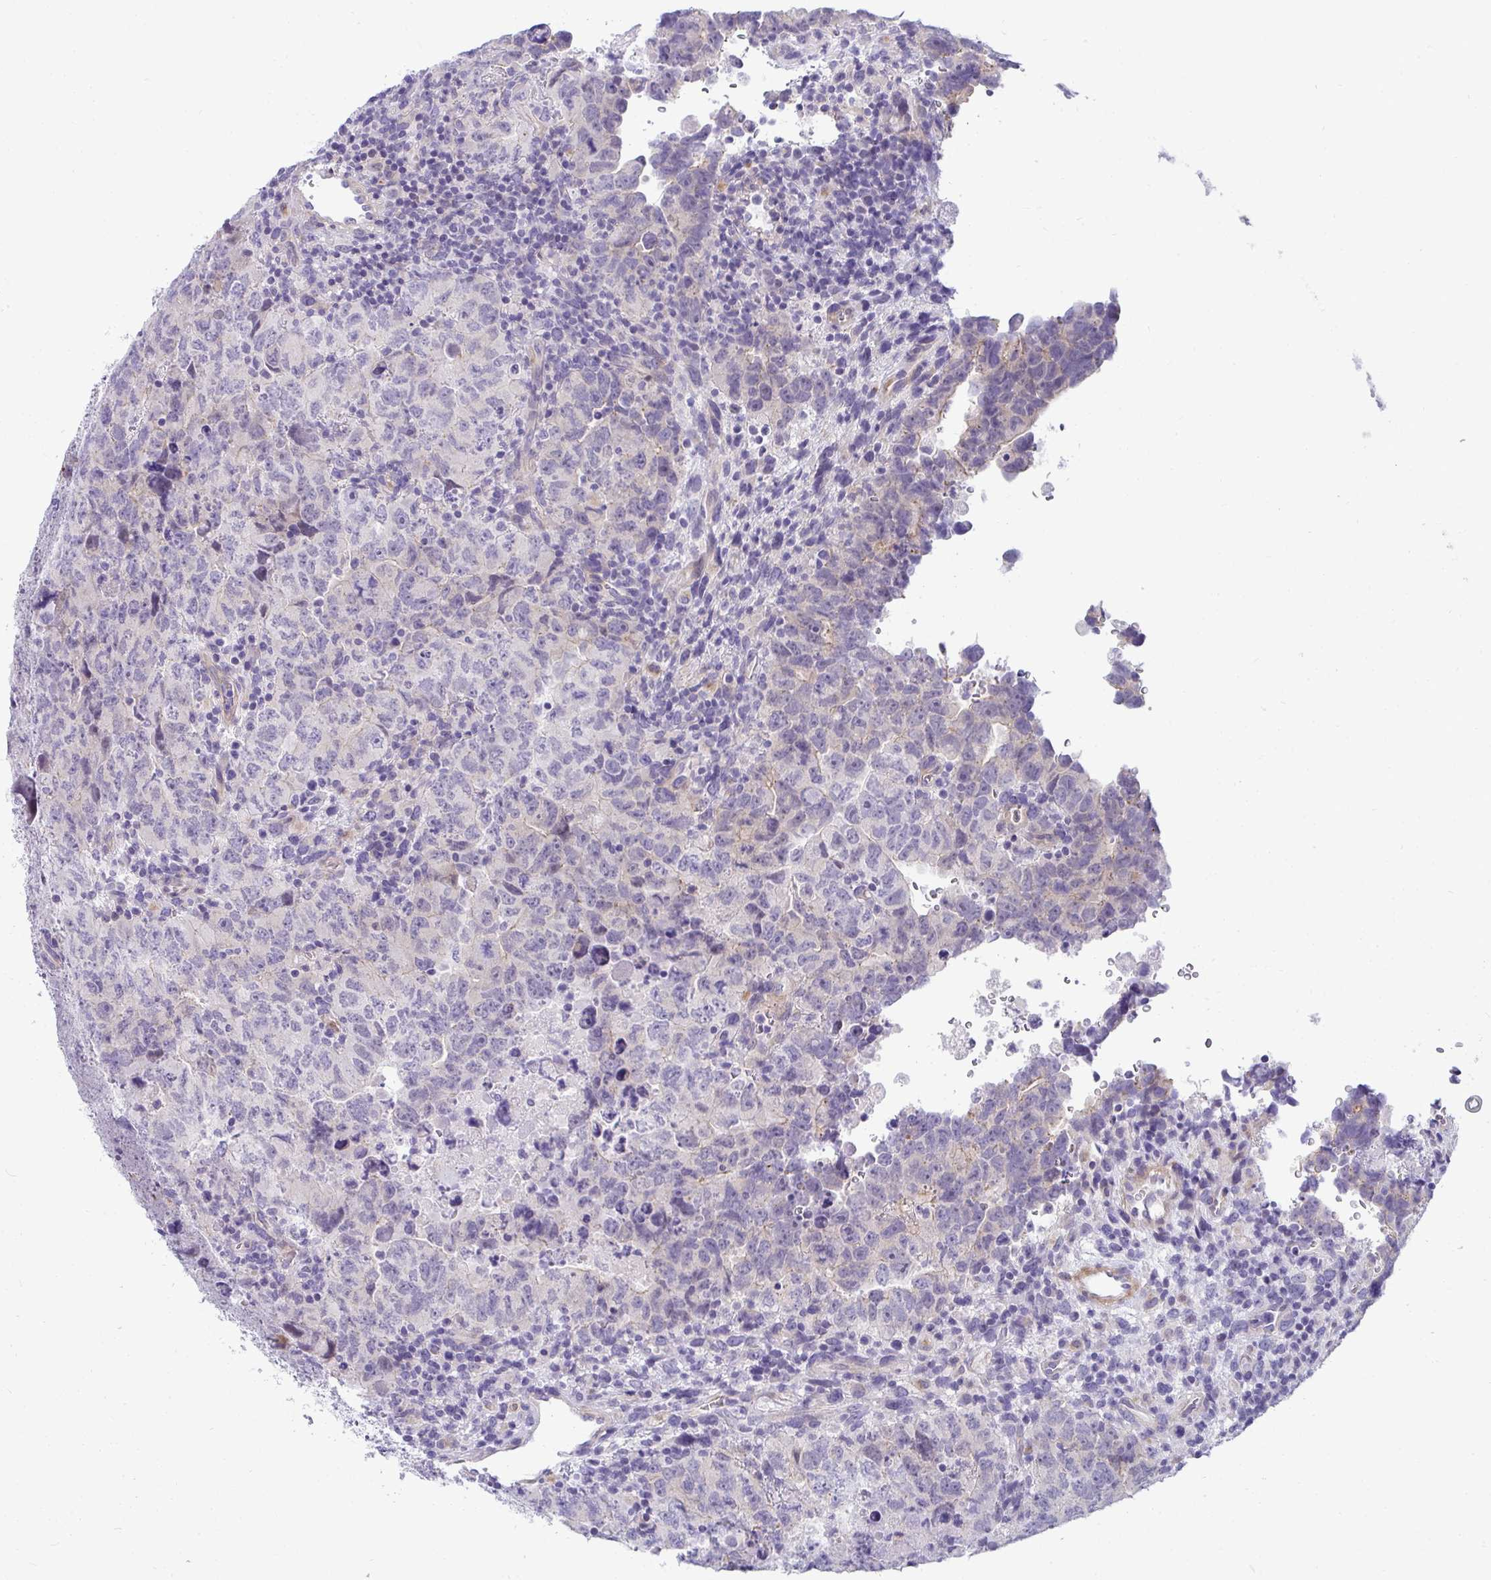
{"staining": {"intensity": "negative", "quantity": "none", "location": "none"}, "tissue": "testis cancer", "cell_type": "Tumor cells", "image_type": "cancer", "snomed": [{"axis": "morphology", "description": "Carcinoma, Embryonal, NOS"}, {"axis": "topography", "description": "Testis"}], "caption": "This is an immunohistochemistry photomicrograph of human embryonal carcinoma (testis). There is no expression in tumor cells.", "gene": "AK5", "patient": {"sex": "male", "age": 24}}